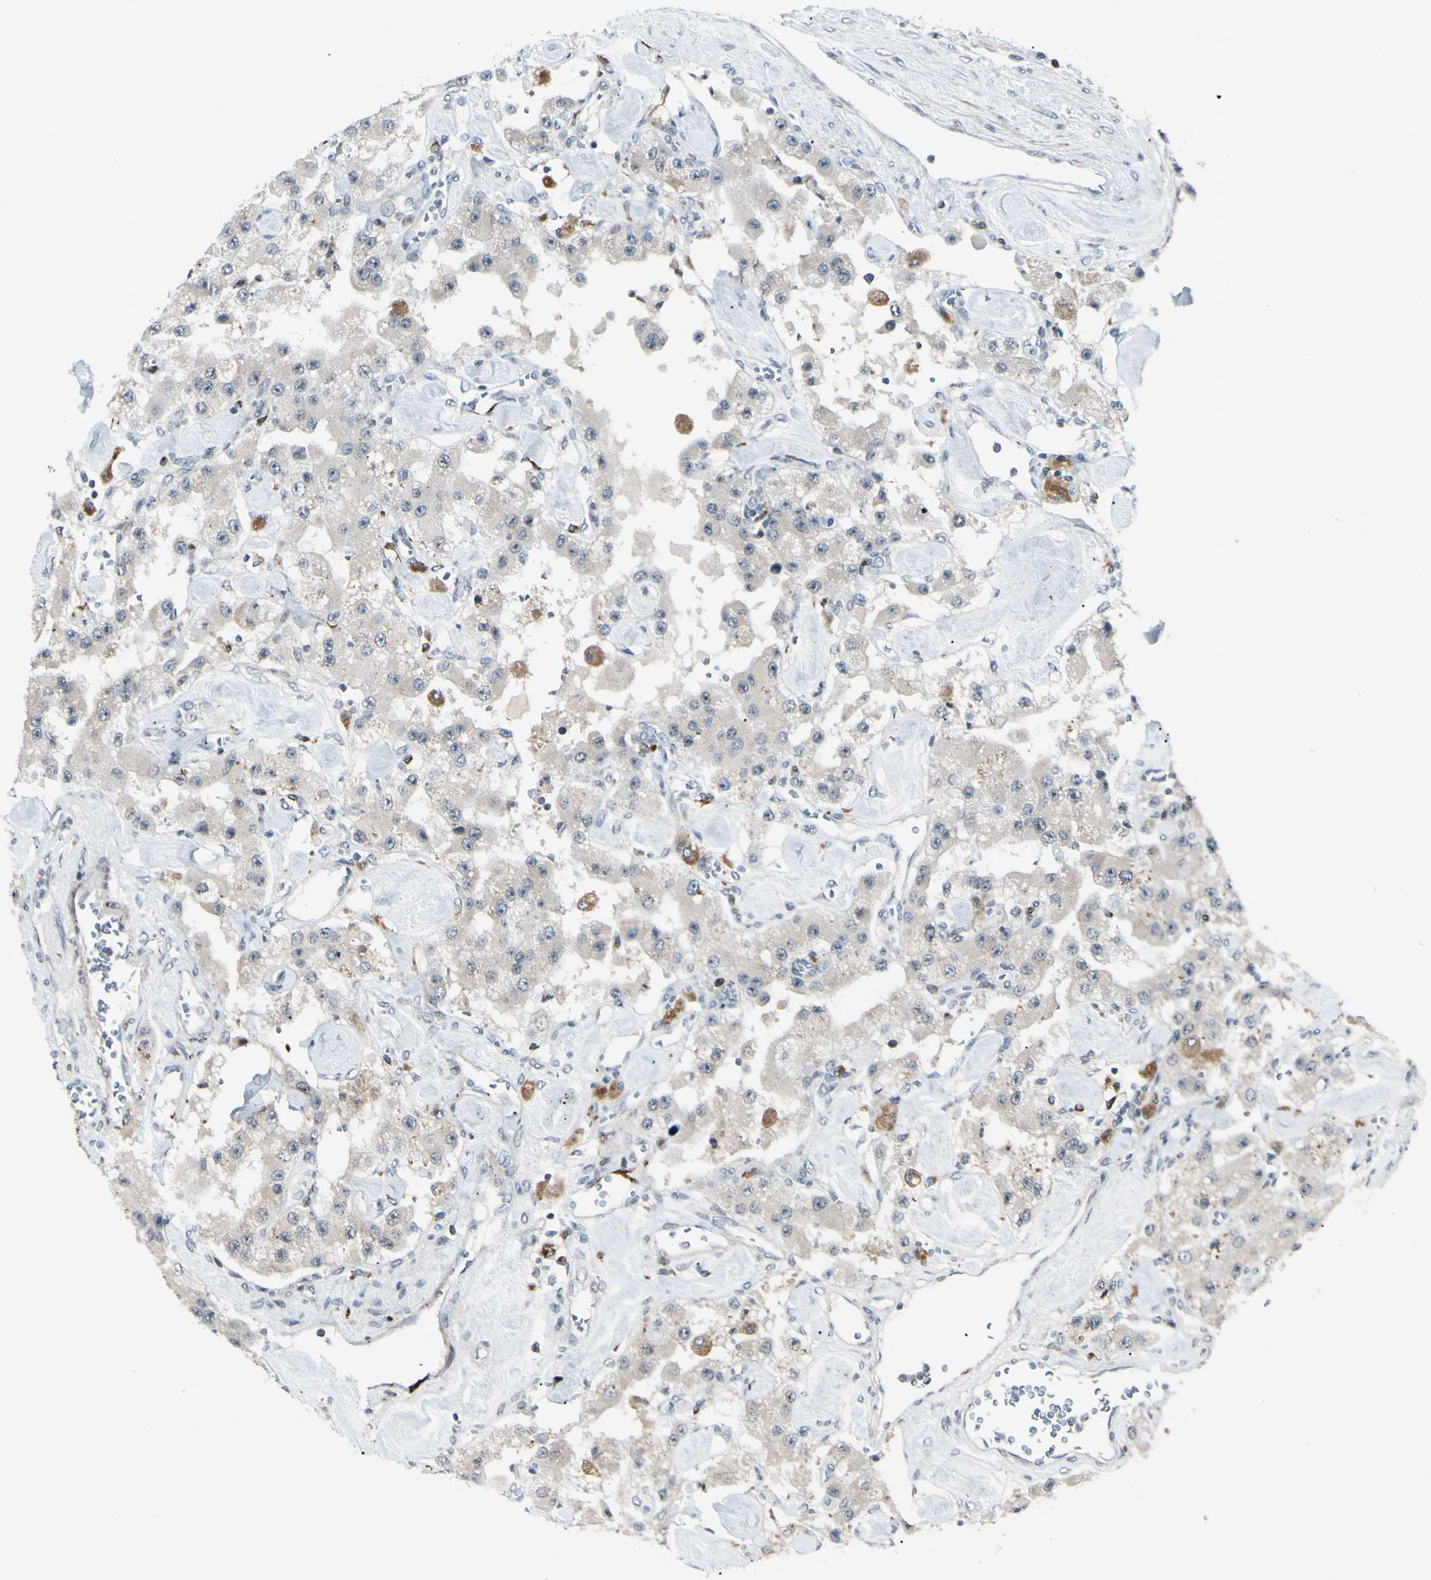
{"staining": {"intensity": "negative", "quantity": "none", "location": "none"}, "tissue": "carcinoid", "cell_type": "Tumor cells", "image_type": "cancer", "snomed": [{"axis": "morphology", "description": "Carcinoid, malignant, NOS"}, {"axis": "topography", "description": "Pancreas"}], "caption": "DAB (3,3'-diaminobenzidine) immunohistochemical staining of carcinoid shows no significant staining in tumor cells.", "gene": "FGFR2", "patient": {"sex": "male", "age": 41}}